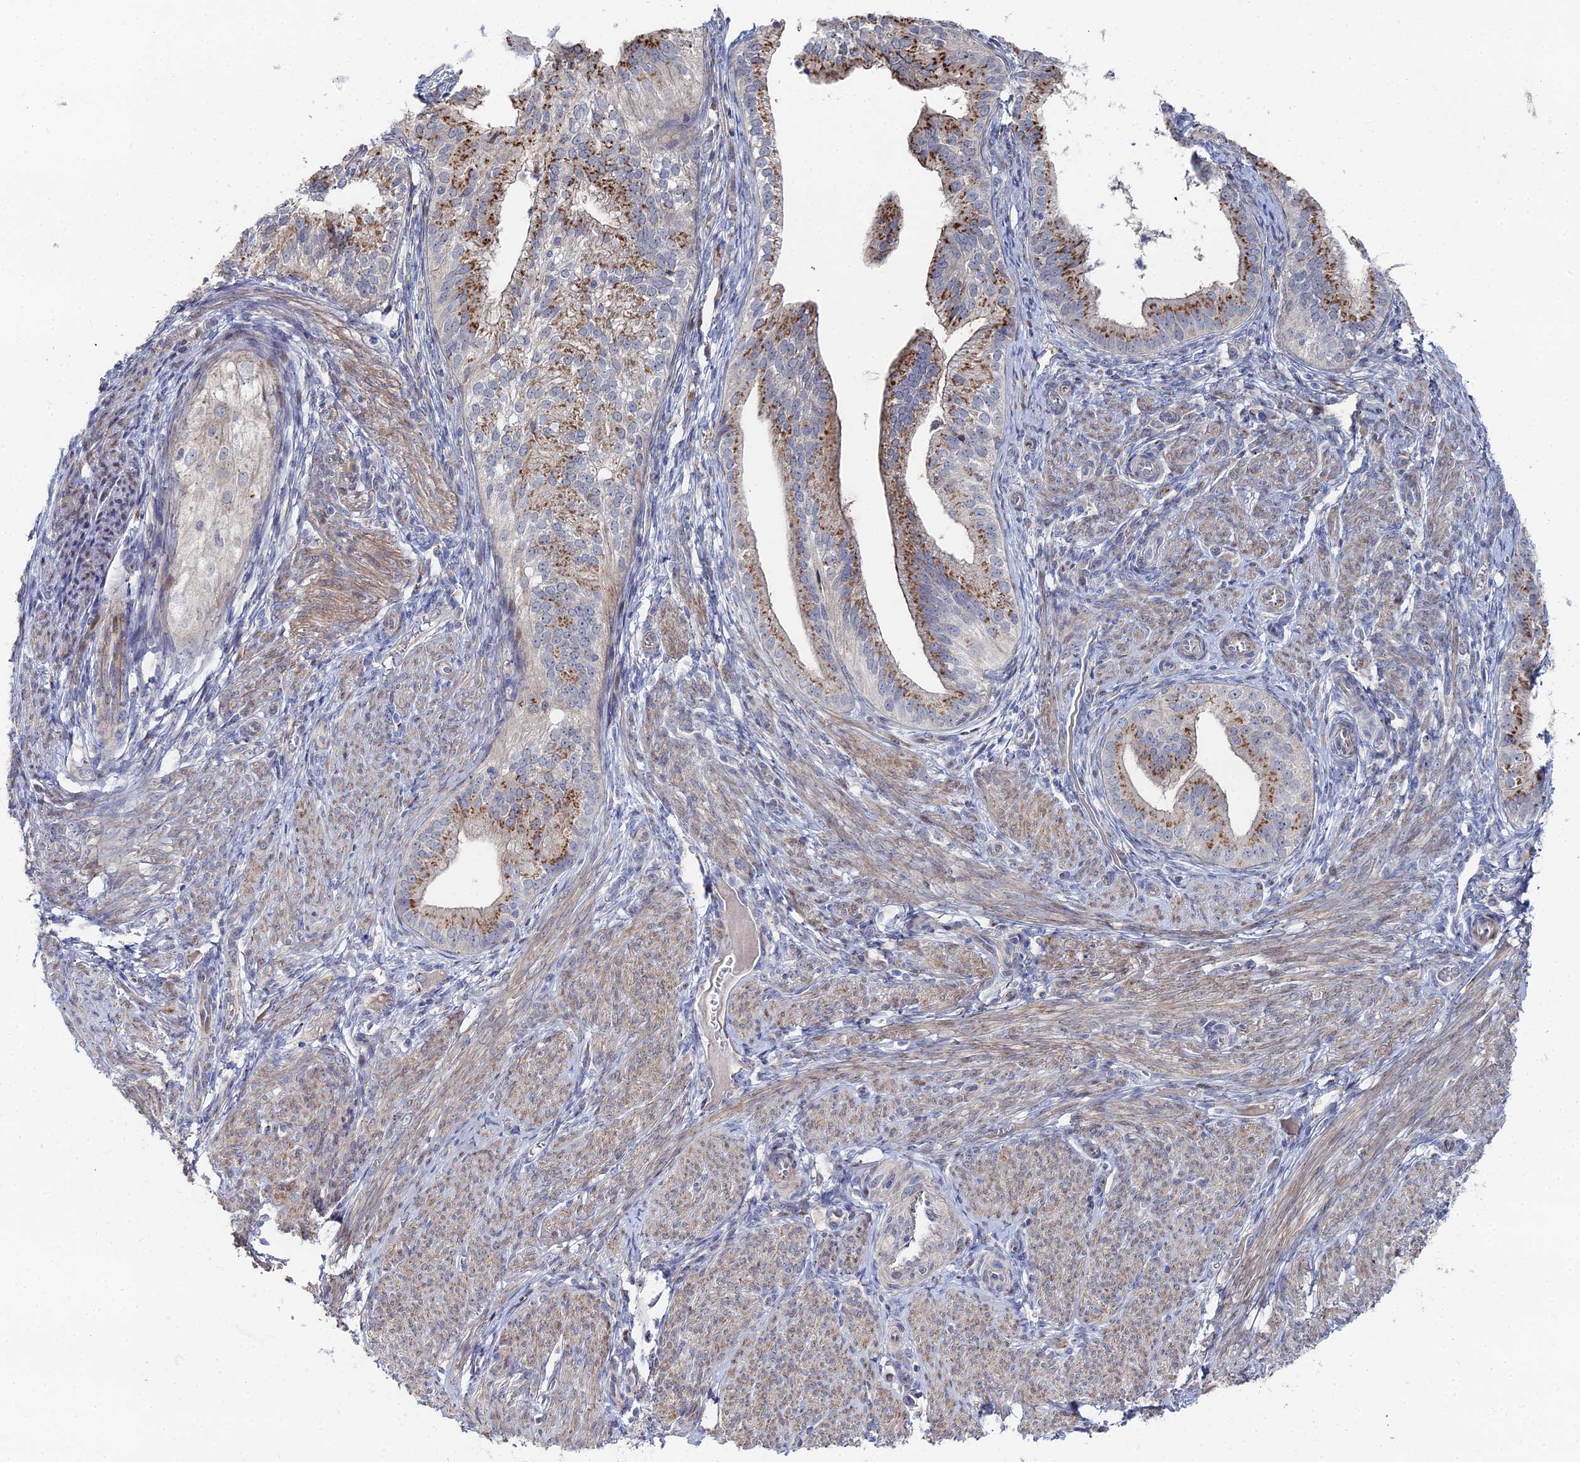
{"staining": {"intensity": "moderate", "quantity": ">75%", "location": "cytoplasmic/membranous"}, "tissue": "endometrial cancer", "cell_type": "Tumor cells", "image_type": "cancer", "snomed": [{"axis": "morphology", "description": "Adenocarcinoma, NOS"}, {"axis": "topography", "description": "Endometrium"}], "caption": "Protein expression analysis of endometrial cancer (adenocarcinoma) shows moderate cytoplasmic/membranous positivity in about >75% of tumor cells. The protein of interest is stained brown, and the nuclei are stained in blue (DAB IHC with brightfield microscopy, high magnification).", "gene": "SGMS1", "patient": {"sex": "female", "age": 50}}